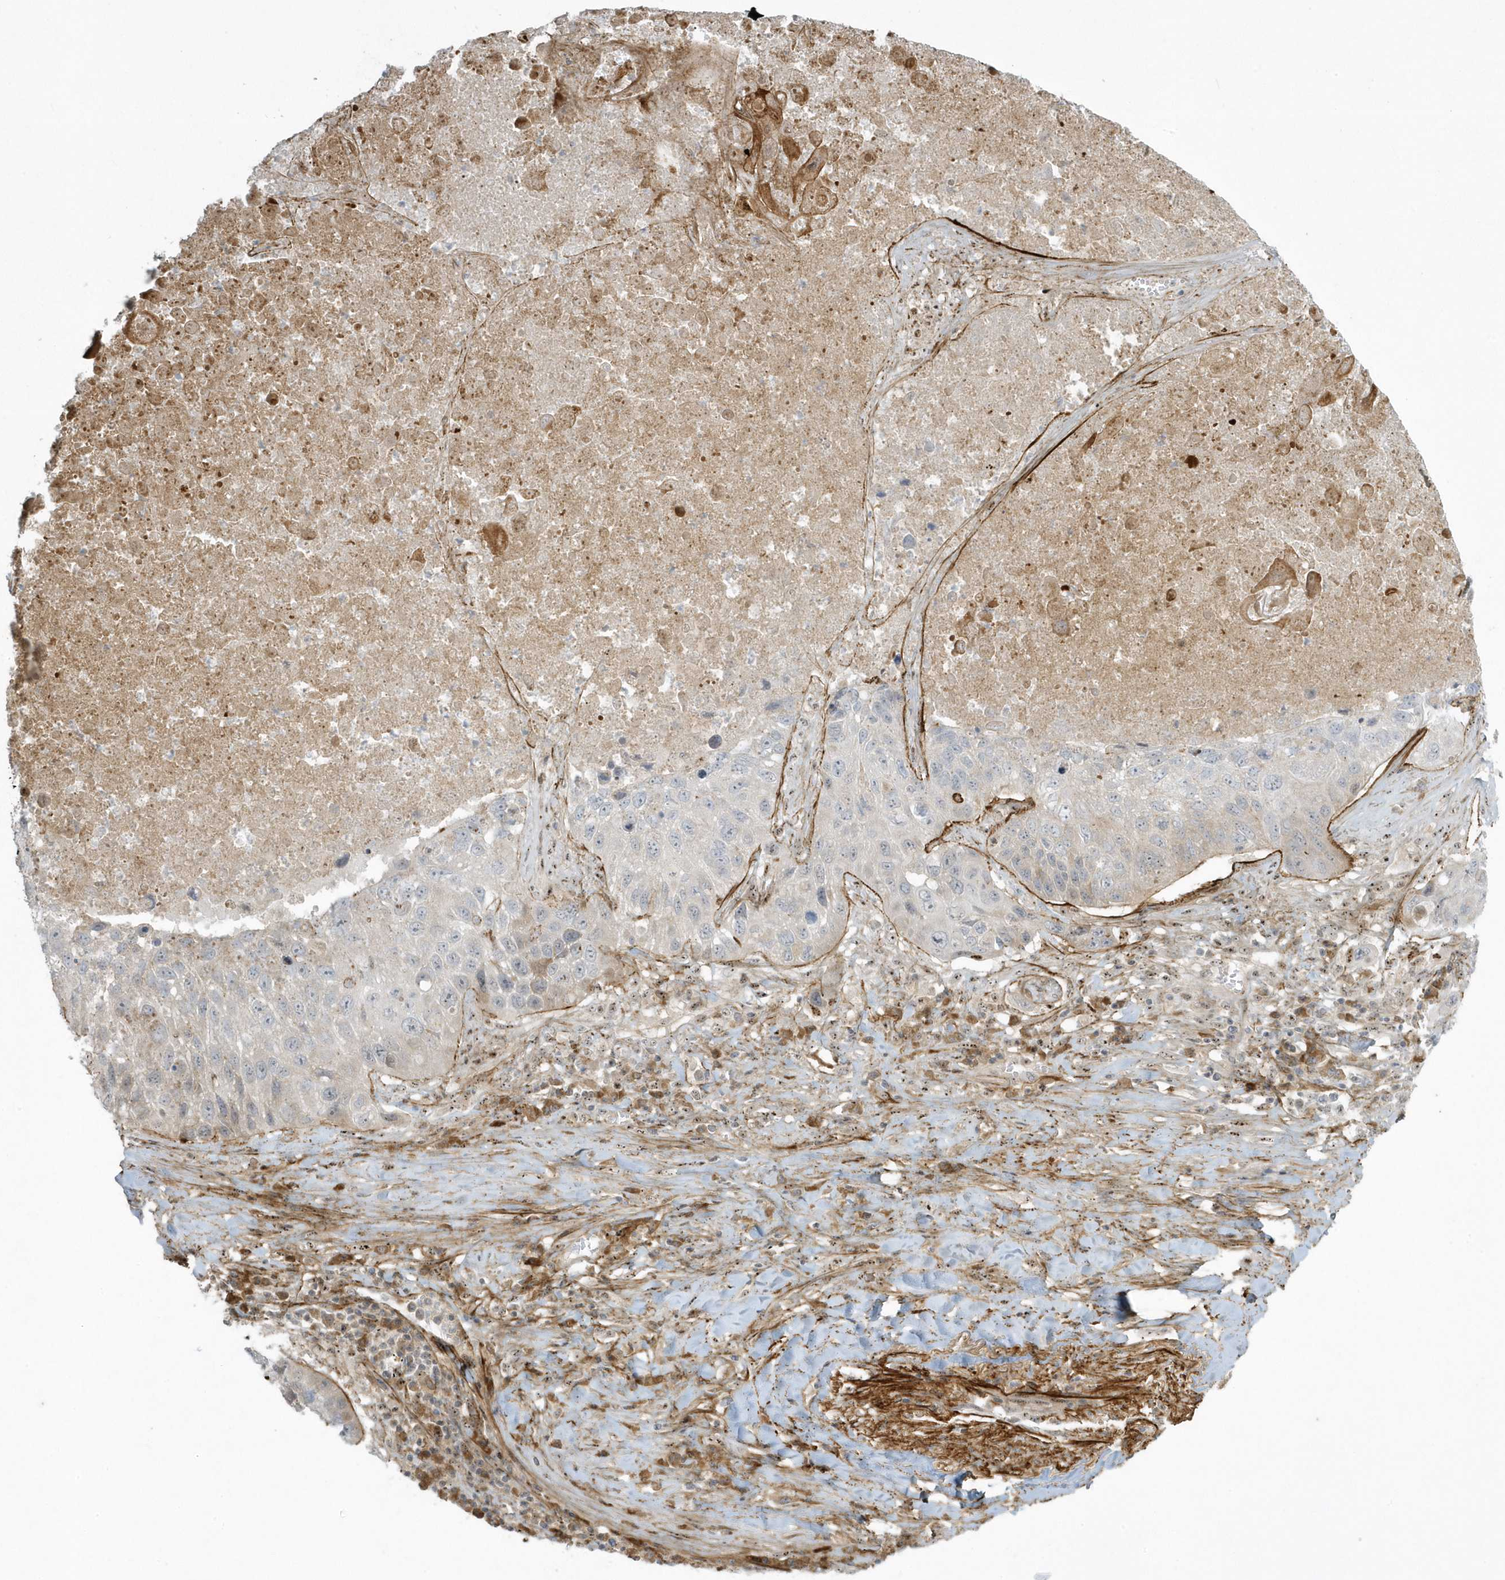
{"staining": {"intensity": "weak", "quantity": "<25%", "location": "cytoplasmic/membranous"}, "tissue": "lung cancer", "cell_type": "Tumor cells", "image_type": "cancer", "snomed": [{"axis": "morphology", "description": "Squamous cell carcinoma, NOS"}, {"axis": "topography", "description": "Lung"}], "caption": "An immunohistochemistry (IHC) histopathology image of squamous cell carcinoma (lung) is shown. There is no staining in tumor cells of squamous cell carcinoma (lung). (DAB (3,3'-diaminobenzidine) immunohistochemistry, high magnification).", "gene": "MASP2", "patient": {"sex": "male", "age": 61}}